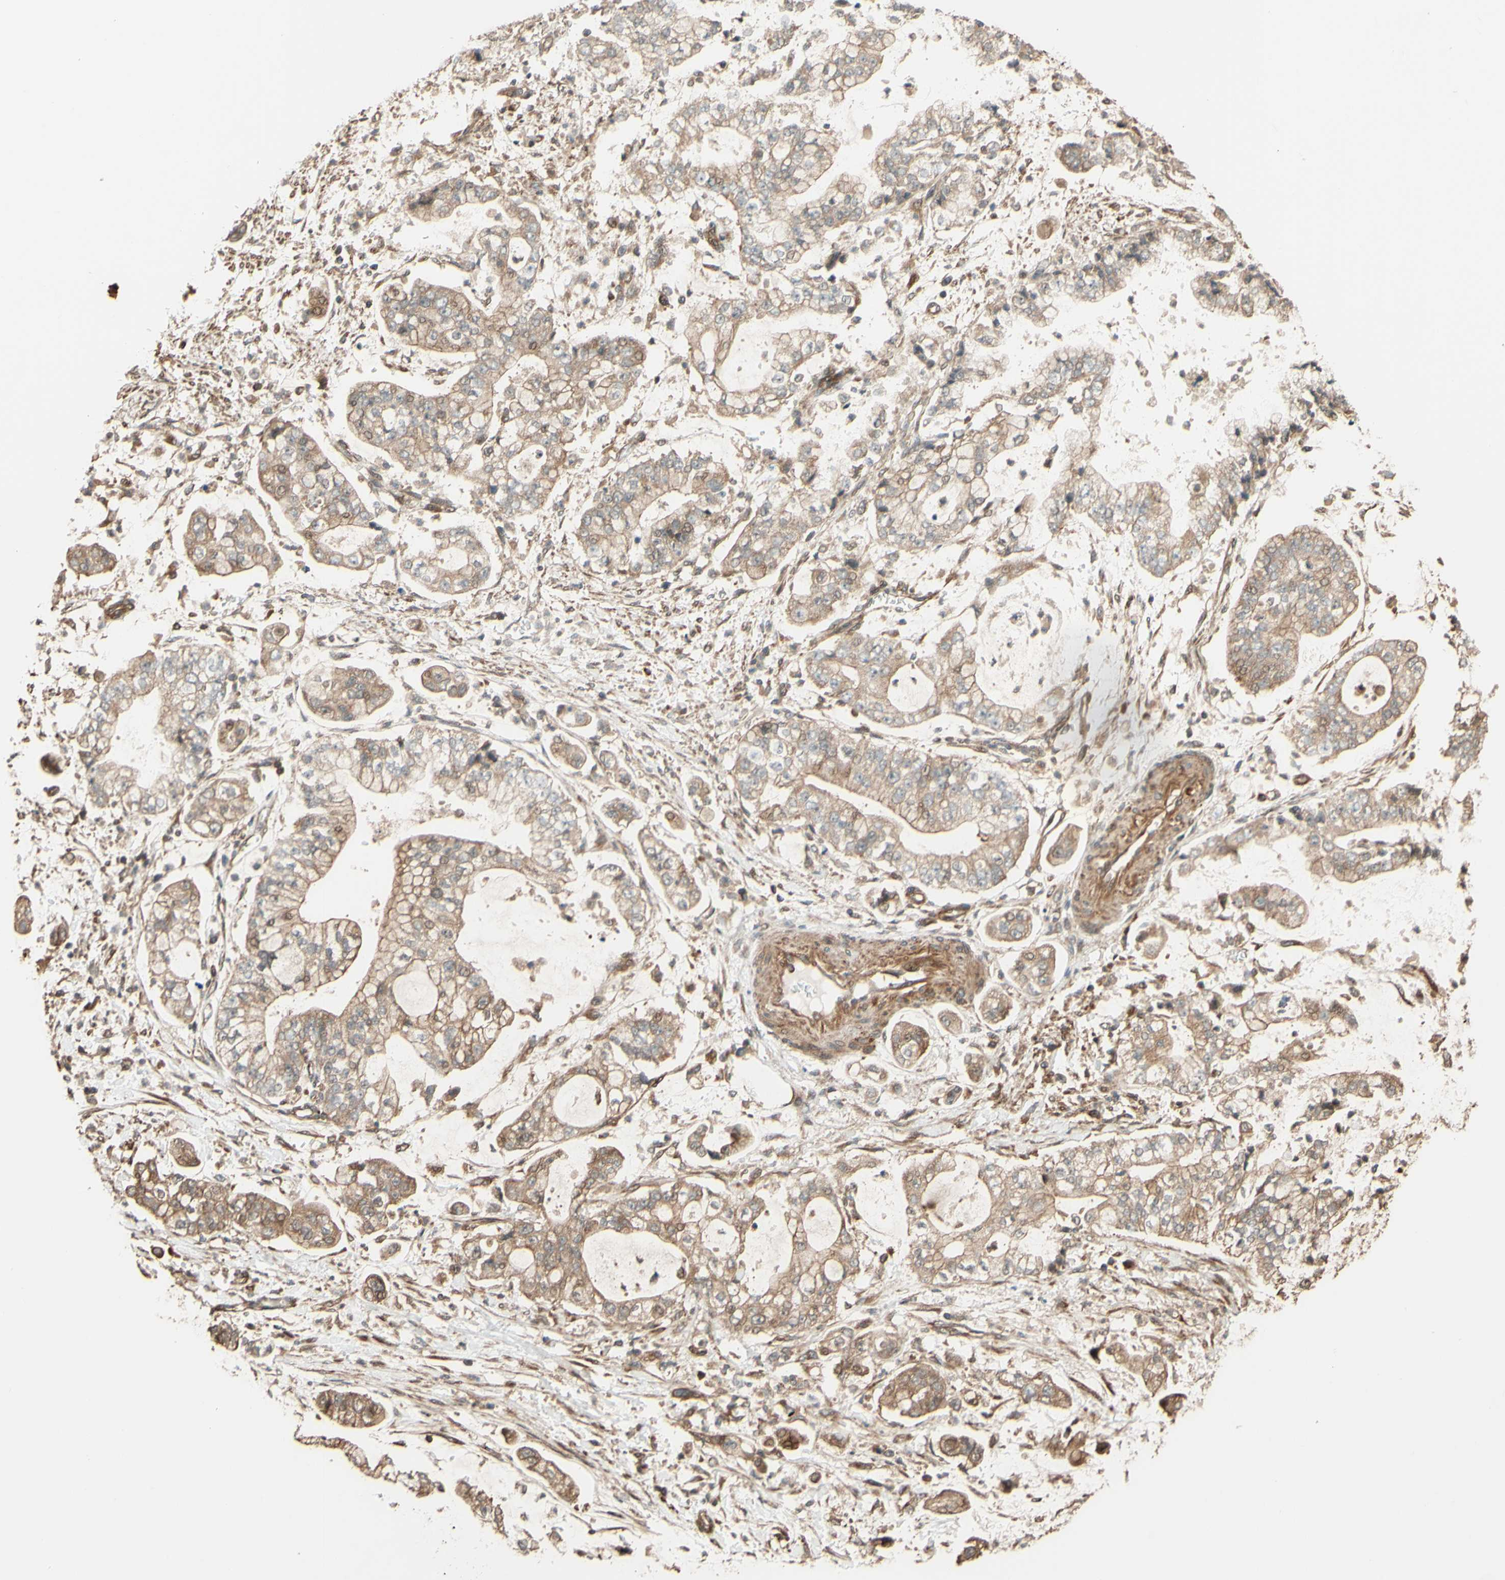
{"staining": {"intensity": "weak", "quantity": ">75%", "location": "cytoplasmic/membranous"}, "tissue": "stomach cancer", "cell_type": "Tumor cells", "image_type": "cancer", "snomed": [{"axis": "morphology", "description": "Adenocarcinoma, NOS"}, {"axis": "topography", "description": "Stomach"}], "caption": "A photomicrograph of human stomach adenocarcinoma stained for a protein exhibits weak cytoplasmic/membranous brown staining in tumor cells.", "gene": "RNF19A", "patient": {"sex": "male", "age": 76}}